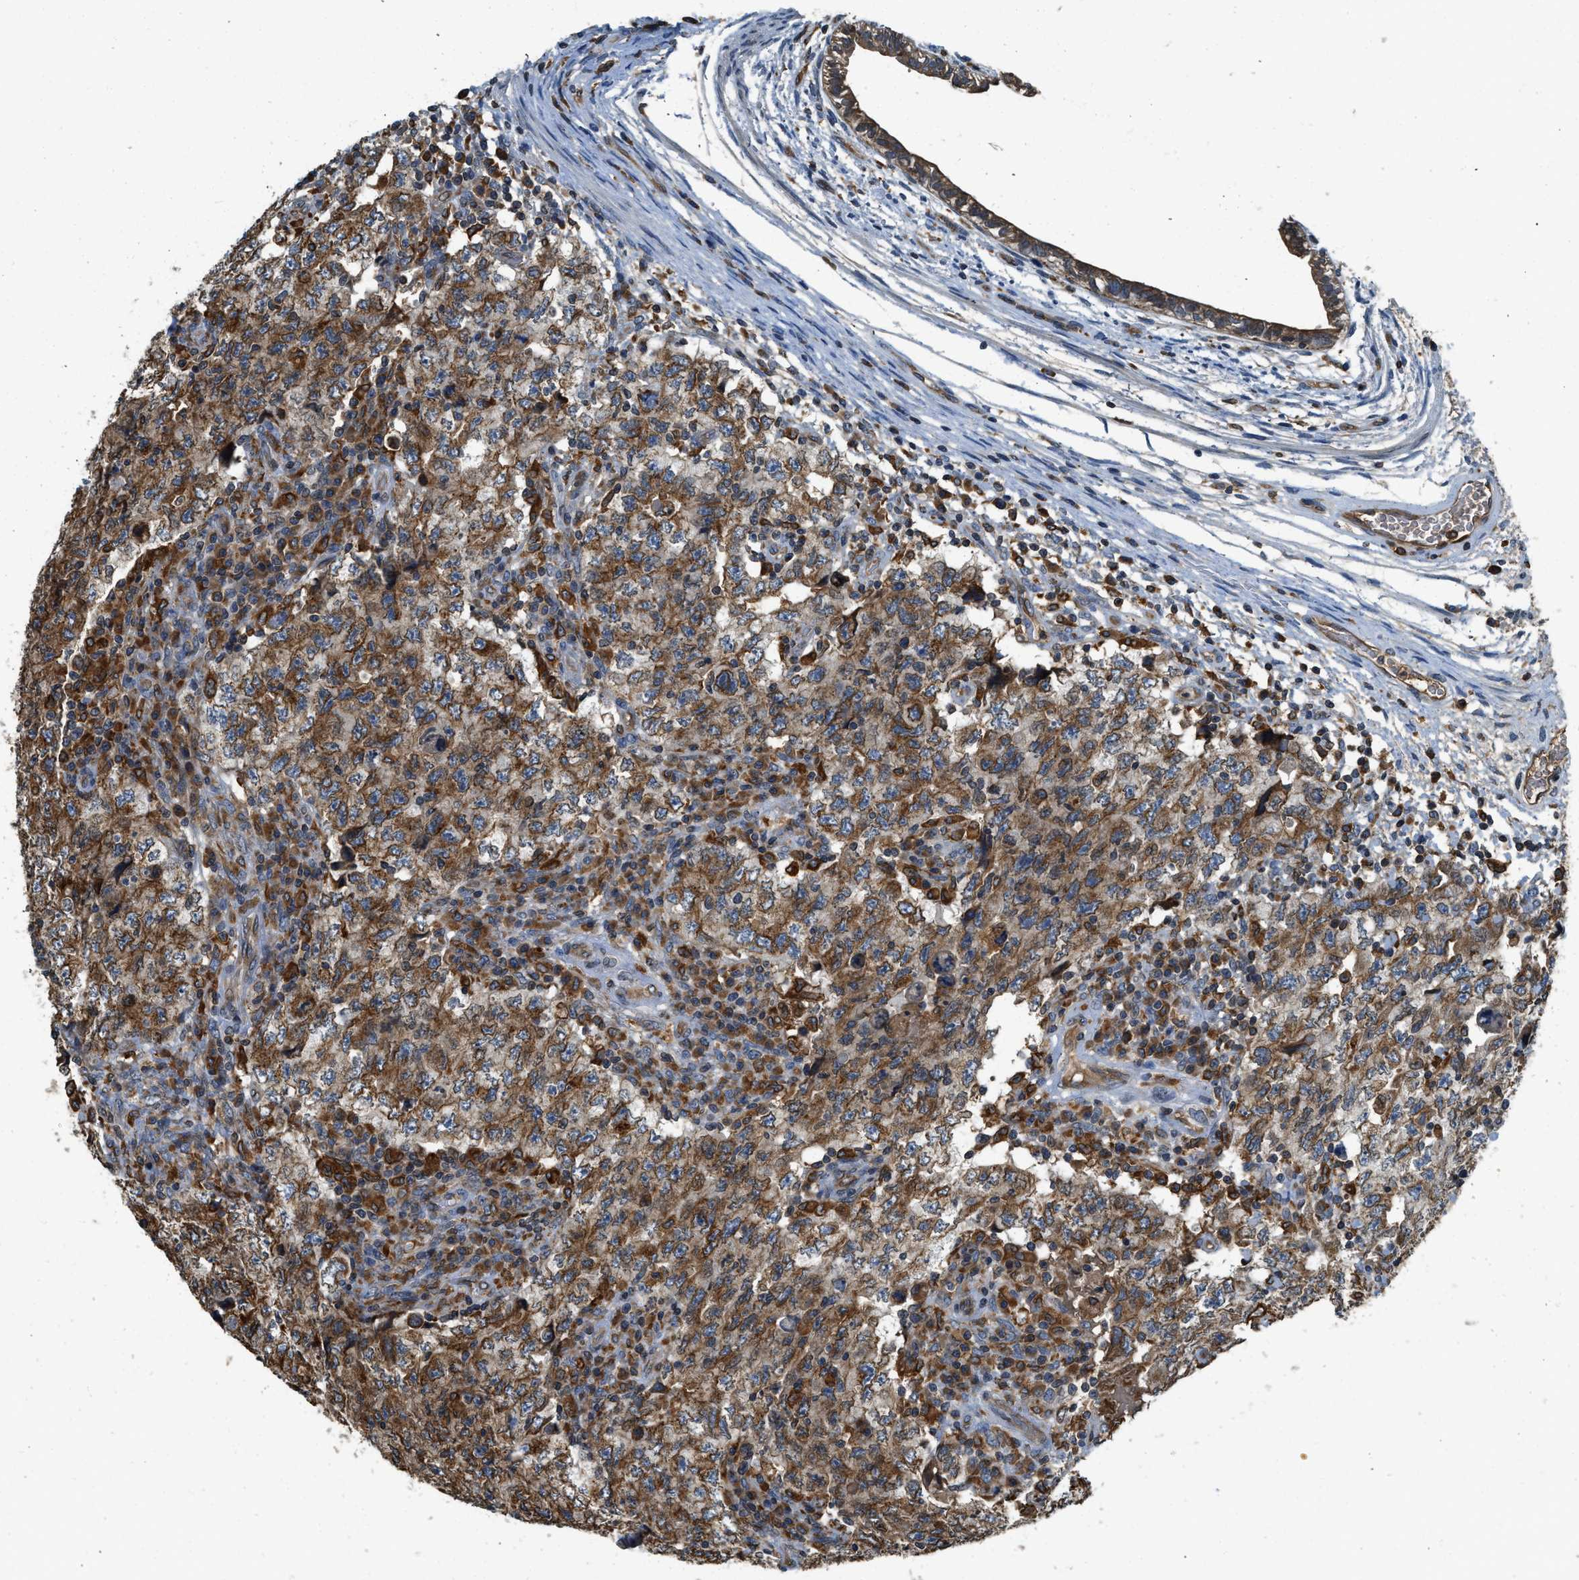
{"staining": {"intensity": "moderate", "quantity": ">75%", "location": "cytoplasmic/membranous"}, "tissue": "testis cancer", "cell_type": "Tumor cells", "image_type": "cancer", "snomed": [{"axis": "morphology", "description": "Carcinoma, Embryonal, NOS"}, {"axis": "topography", "description": "Testis"}], "caption": "Human embryonal carcinoma (testis) stained with a brown dye demonstrates moderate cytoplasmic/membranous positive positivity in approximately >75% of tumor cells.", "gene": "BCAP31", "patient": {"sex": "male", "age": 26}}